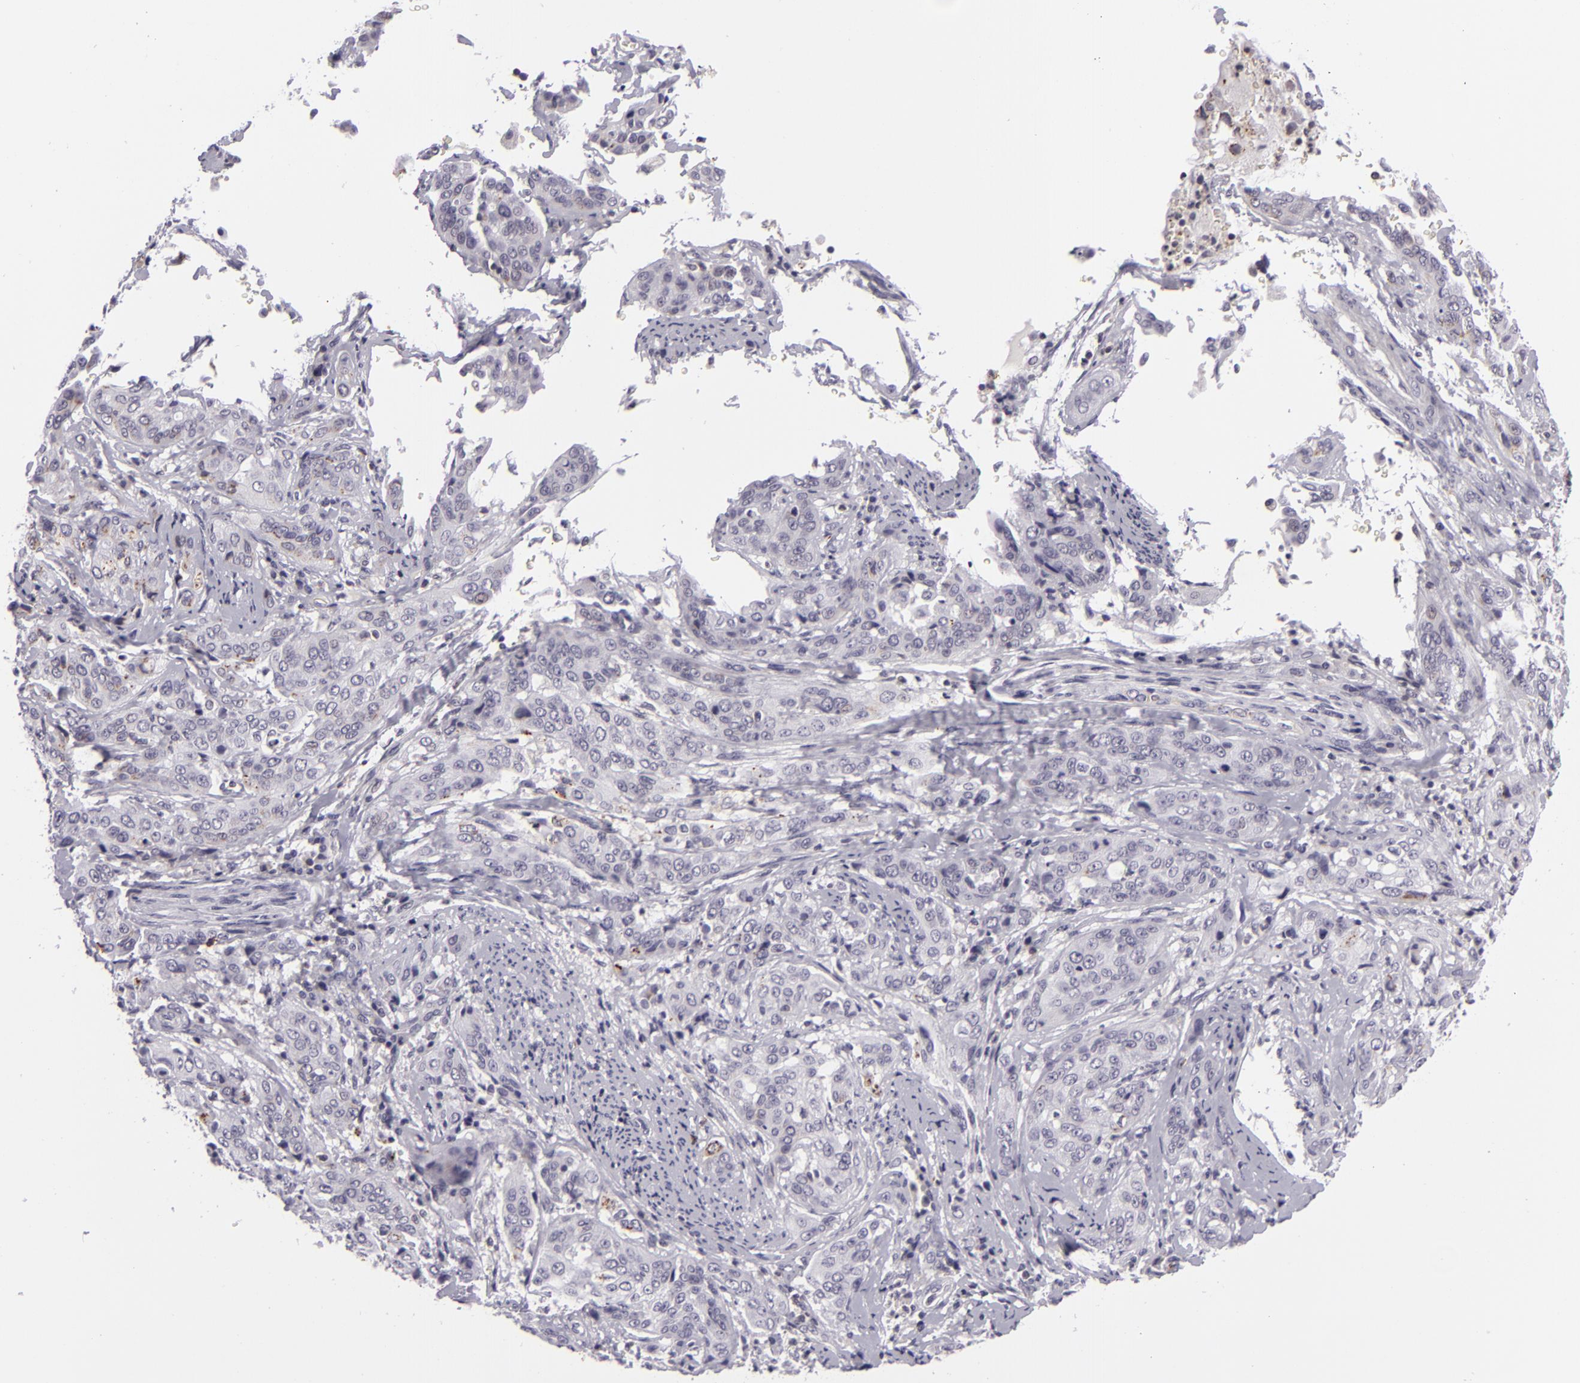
{"staining": {"intensity": "negative", "quantity": "none", "location": "none"}, "tissue": "cervical cancer", "cell_type": "Tumor cells", "image_type": "cancer", "snomed": [{"axis": "morphology", "description": "Squamous cell carcinoma, NOS"}, {"axis": "topography", "description": "Cervix"}], "caption": "Immunohistochemical staining of human cervical cancer displays no significant positivity in tumor cells.", "gene": "KCNAB2", "patient": {"sex": "female", "age": 41}}